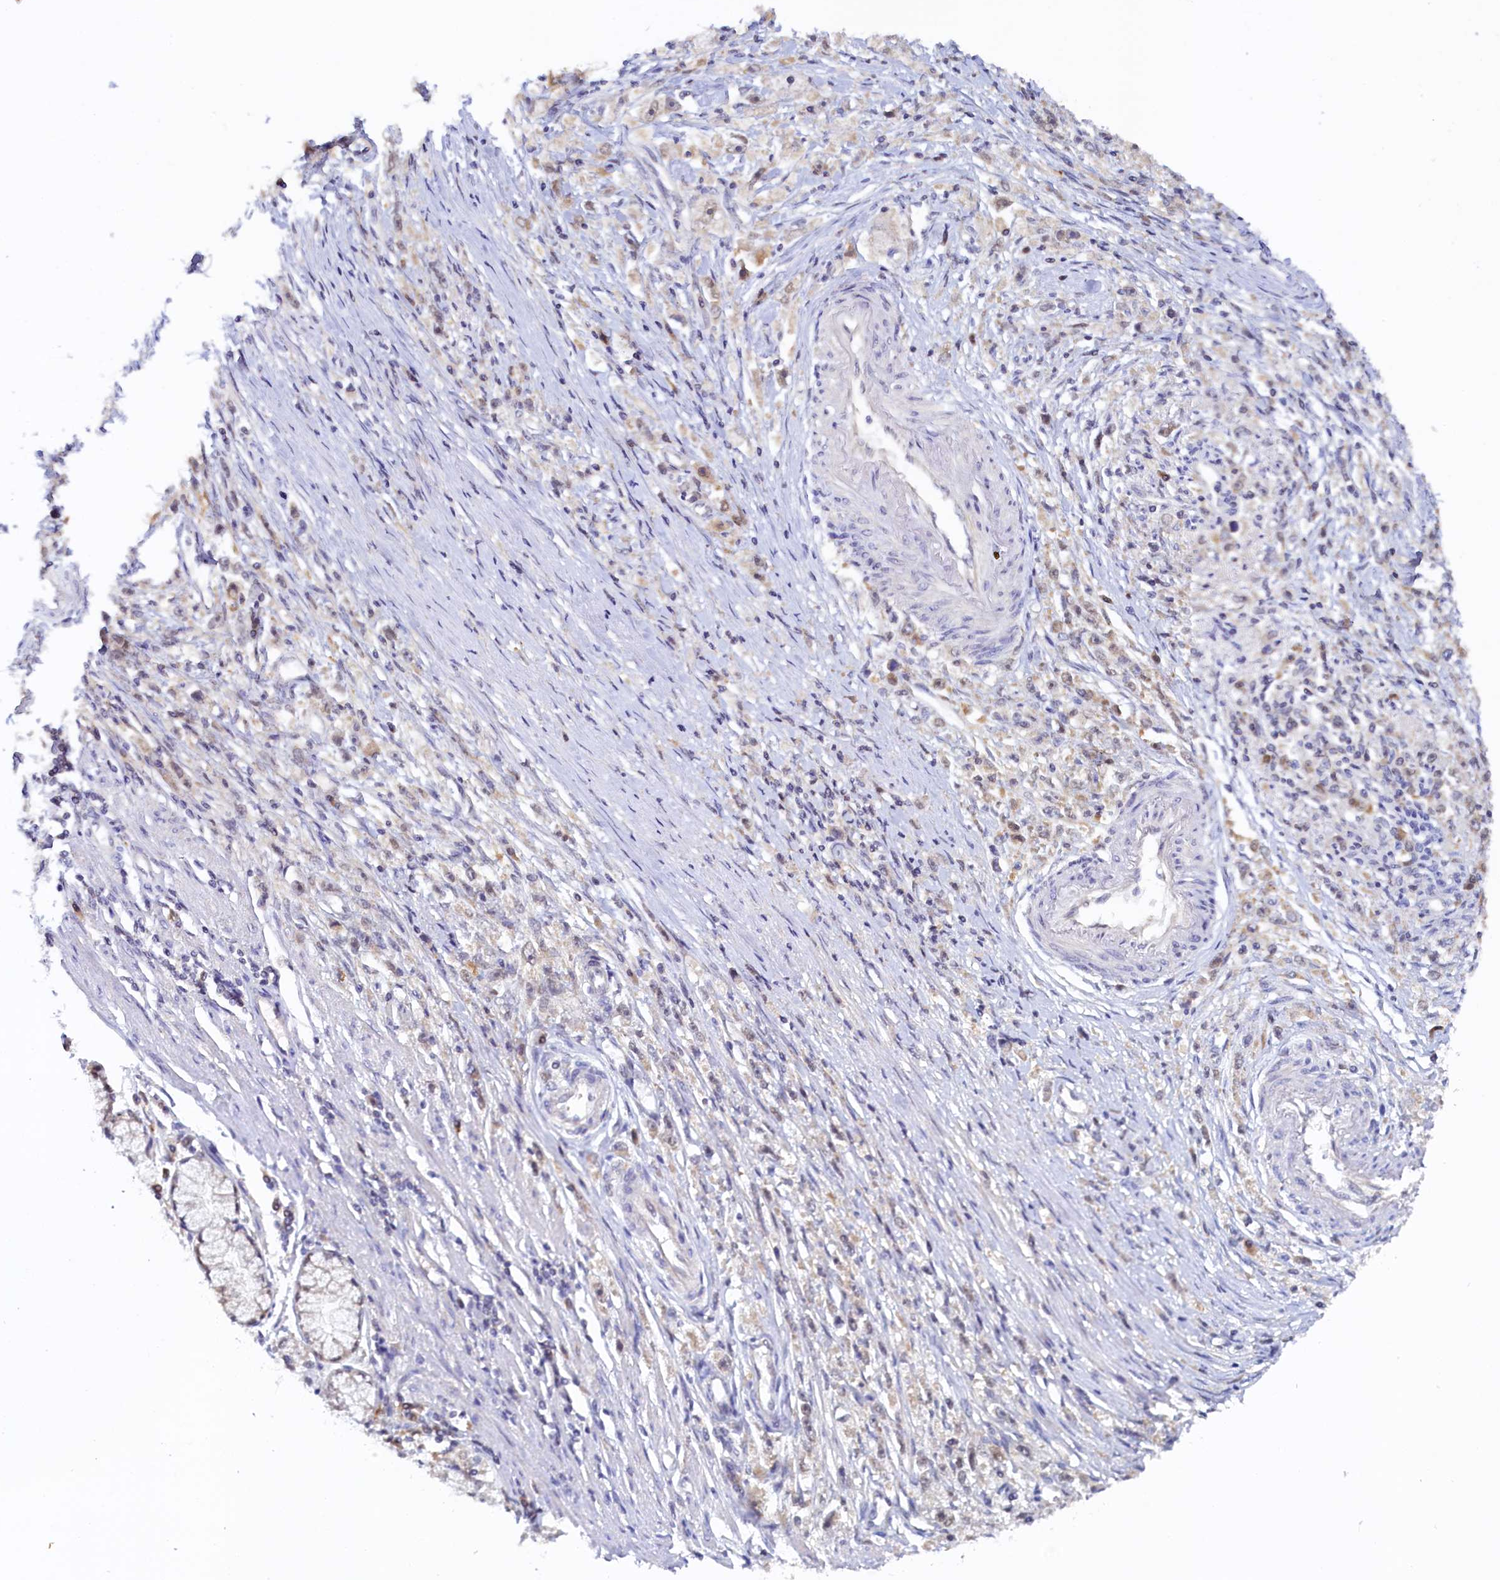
{"staining": {"intensity": "weak", "quantity": "<25%", "location": "cytoplasmic/membranous"}, "tissue": "stomach cancer", "cell_type": "Tumor cells", "image_type": "cancer", "snomed": [{"axis": "morphology", "description": "Adenocarcinoma, NOS"}, {"axis": "topography", "description": "Stomach"}], "caption": "DAB (3,3'-diaminobenzidine) immunohistochemical staining of adenocarcinoma (stomach) demonstrates no significant expression in tumor cells. Brightfield microscopy of IHC stained with DAB (3,3'-diaminobenzidine) (brown) and hematoxylin (blue), captured at high magnification.", "gene": "PAAF1", "patient": {"sex": "female", "age": 59}}